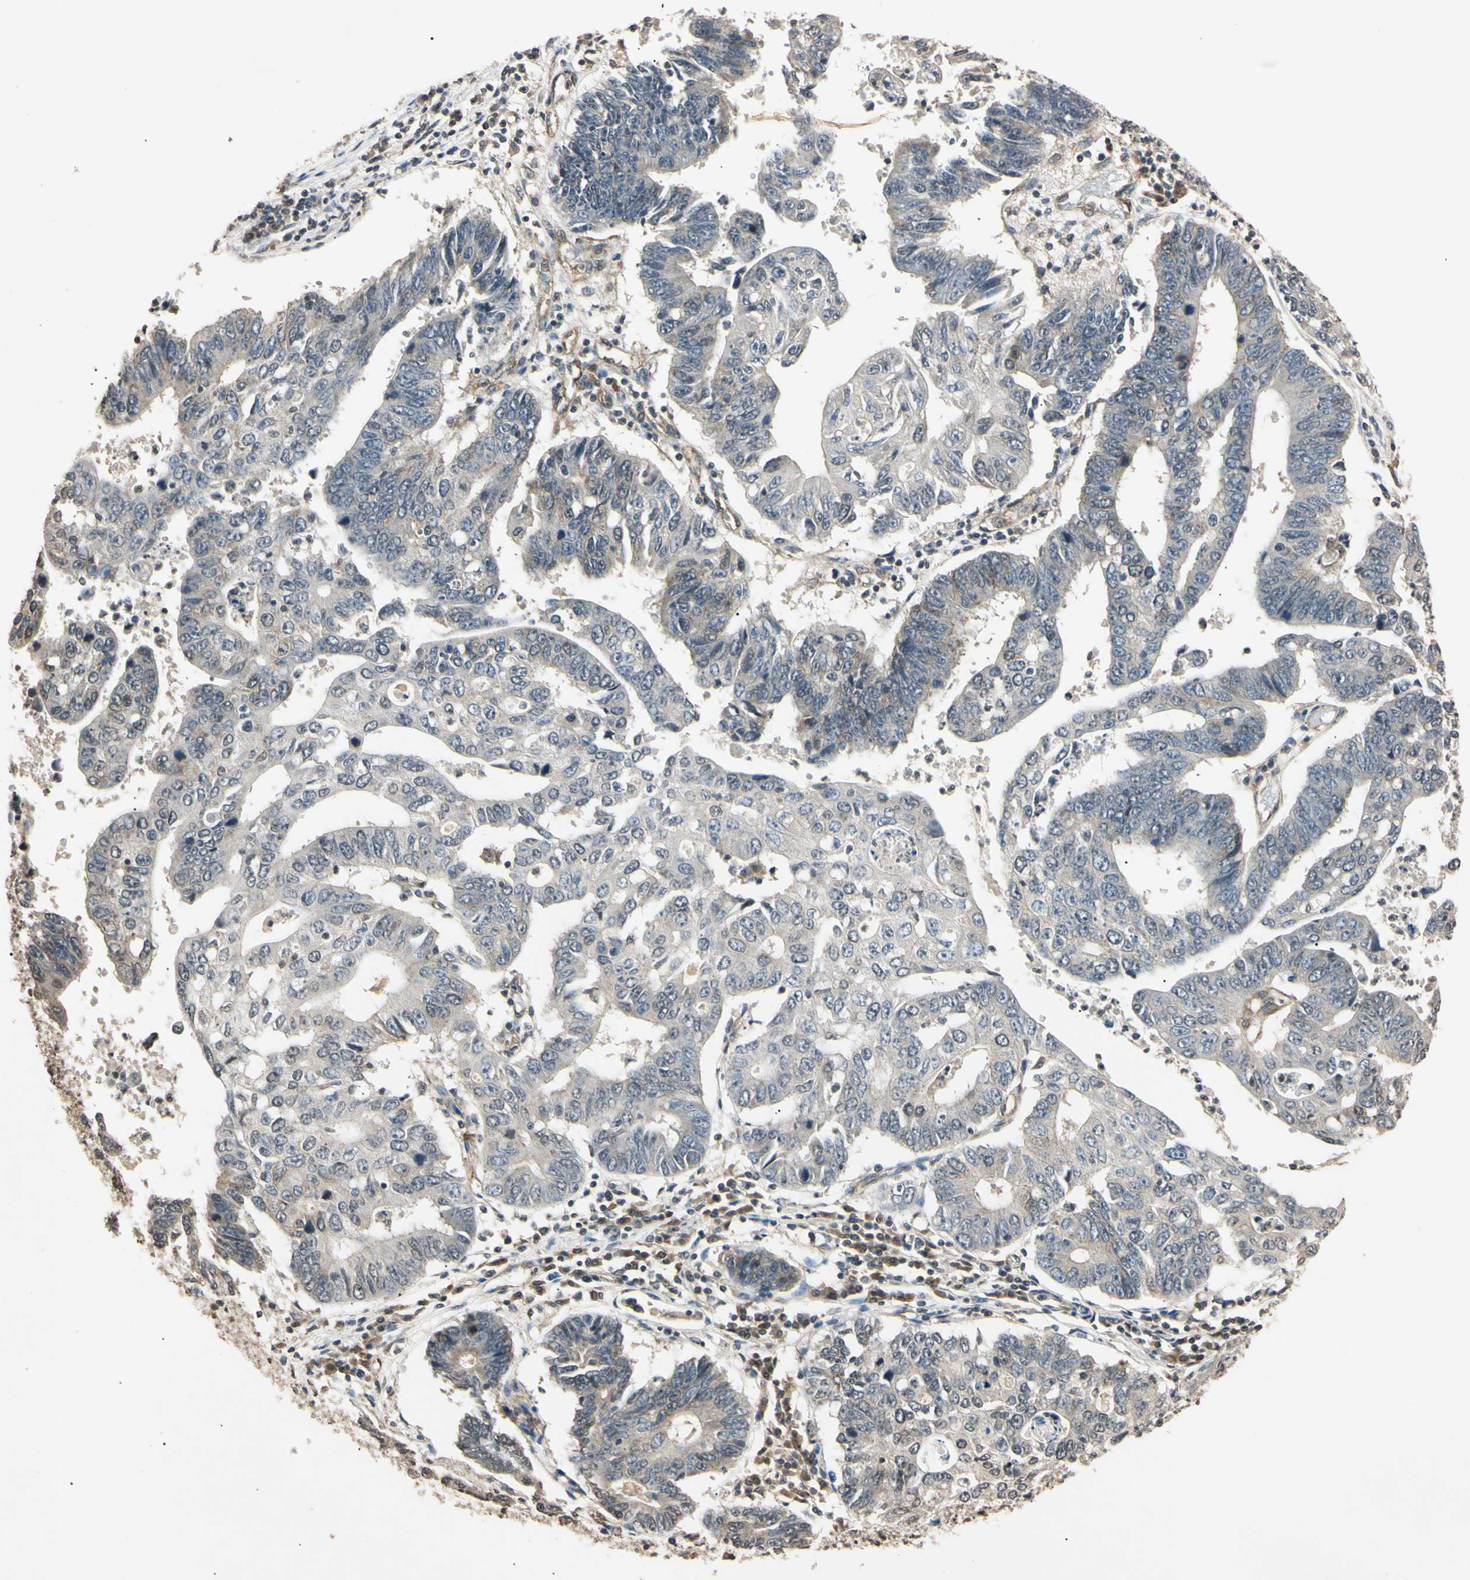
{"staining": {"intensity": "weak", "quantity": "<25%", "location": "cytoplasmic/membranous"}, "tissue": "stomach cancer", "cell_type": "Tumor cells", "image_type": "cancer", "snomed": [{"axis": "morphology", "description": "Adenocarcinoma, NOS"}, {"axis": "topography", "description": "Stomach"}], "caption": "A photomicrograph of human stomach cancer is negative for staining in tumor cells.", "gene": "EPN1", "patient": {"sex": "male", "age": 59}}